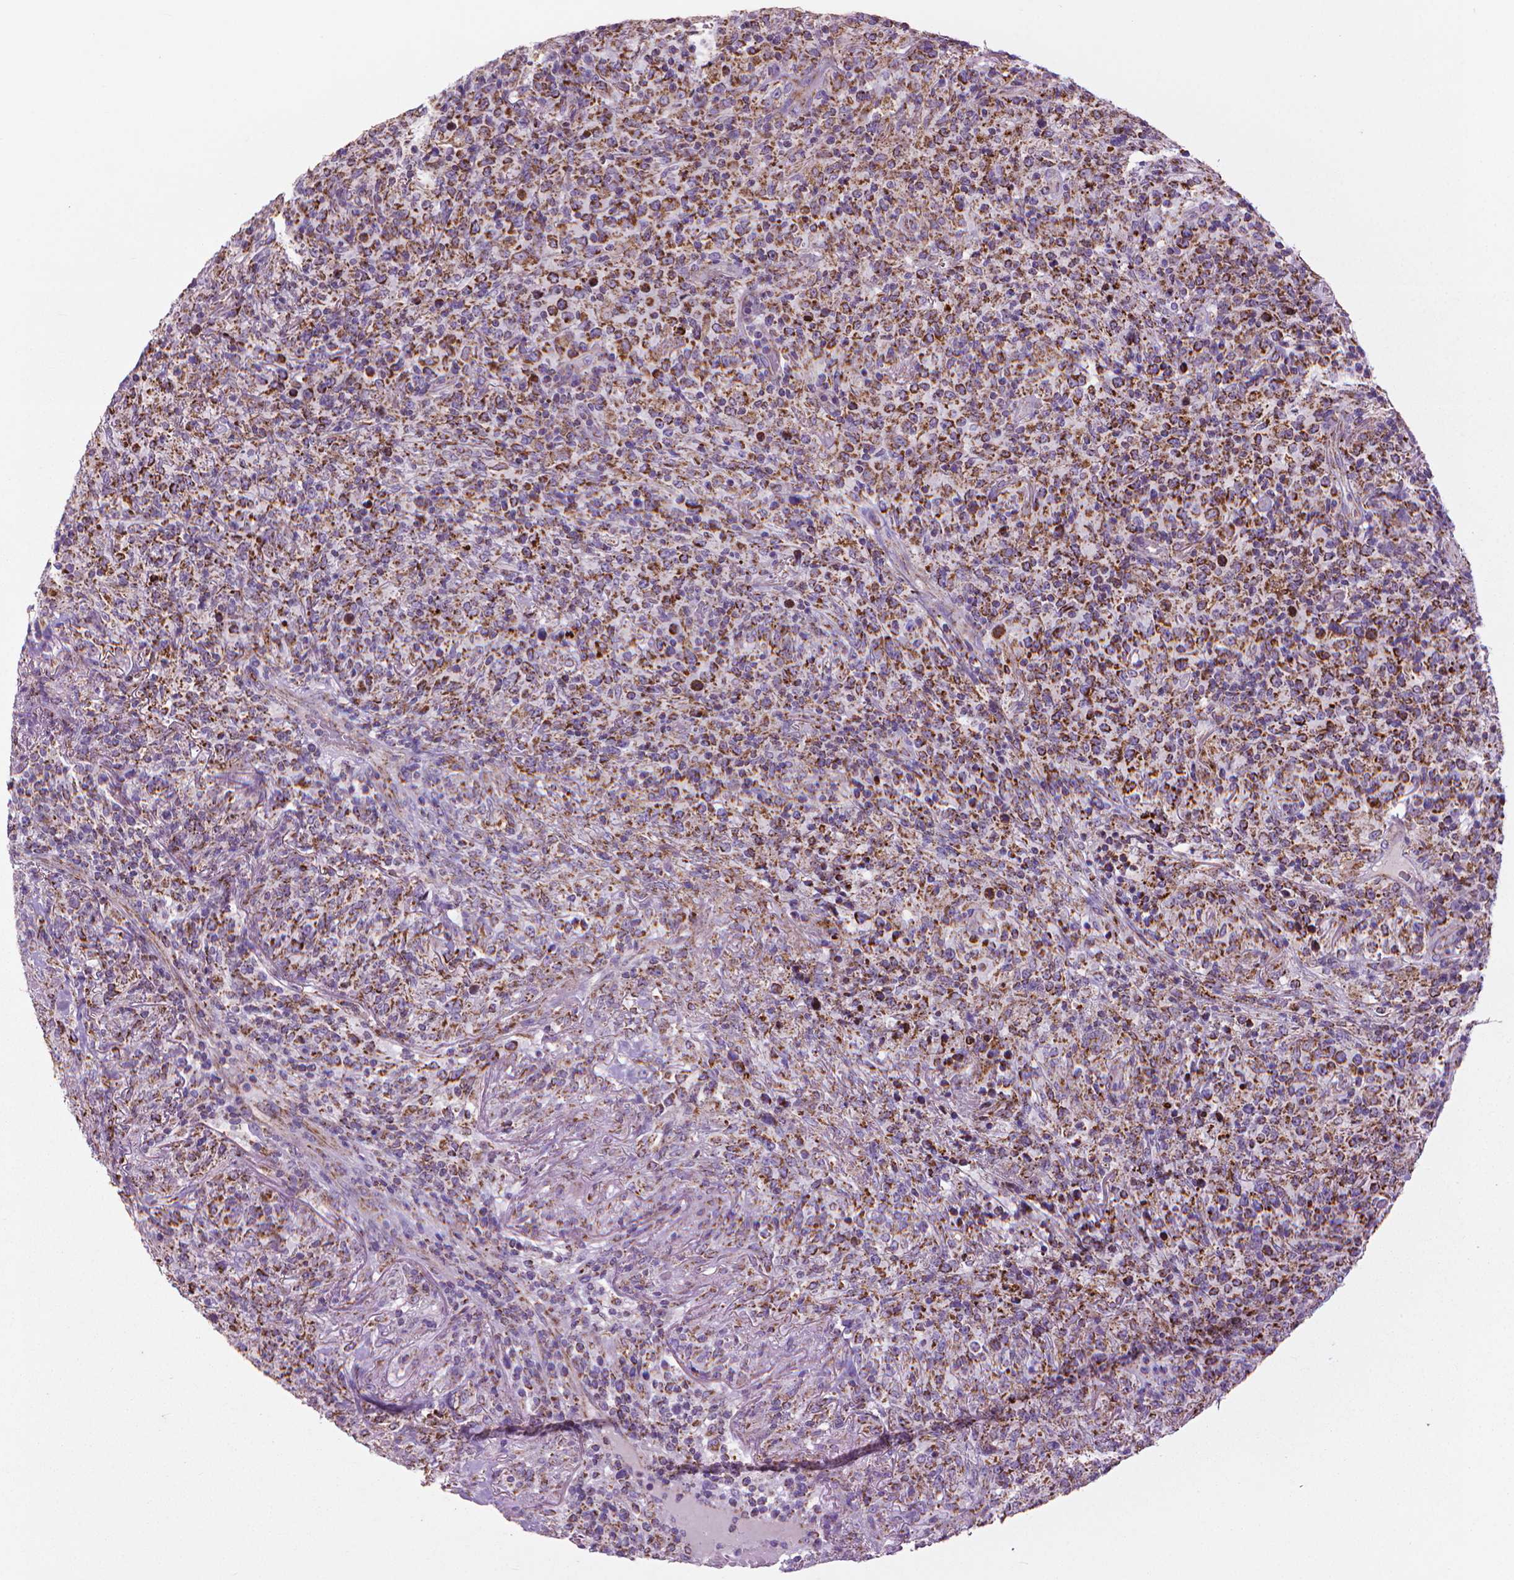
{"staining": {"intensity": "strong", "quantity": ">75%", "location": "cytoplasmic/membranous"}, "tissue": "lymphoma", "cell_type": "Tumor cells", "image_type": "cancer", "snomed": [{"axis": "morphology", "description": "Malignant lymphoma, non-Hodgkin's type, High grade"}, {"axis": "topography", "description": "Lung"}], "caption": "Immunohistochemical staining of lymphoma shows high levels of strong cytoplasmic/membranous expression in about >75% of tumor cells.", "gene": "VDAC1", "patient": {"sex": "male", "age": 79}}